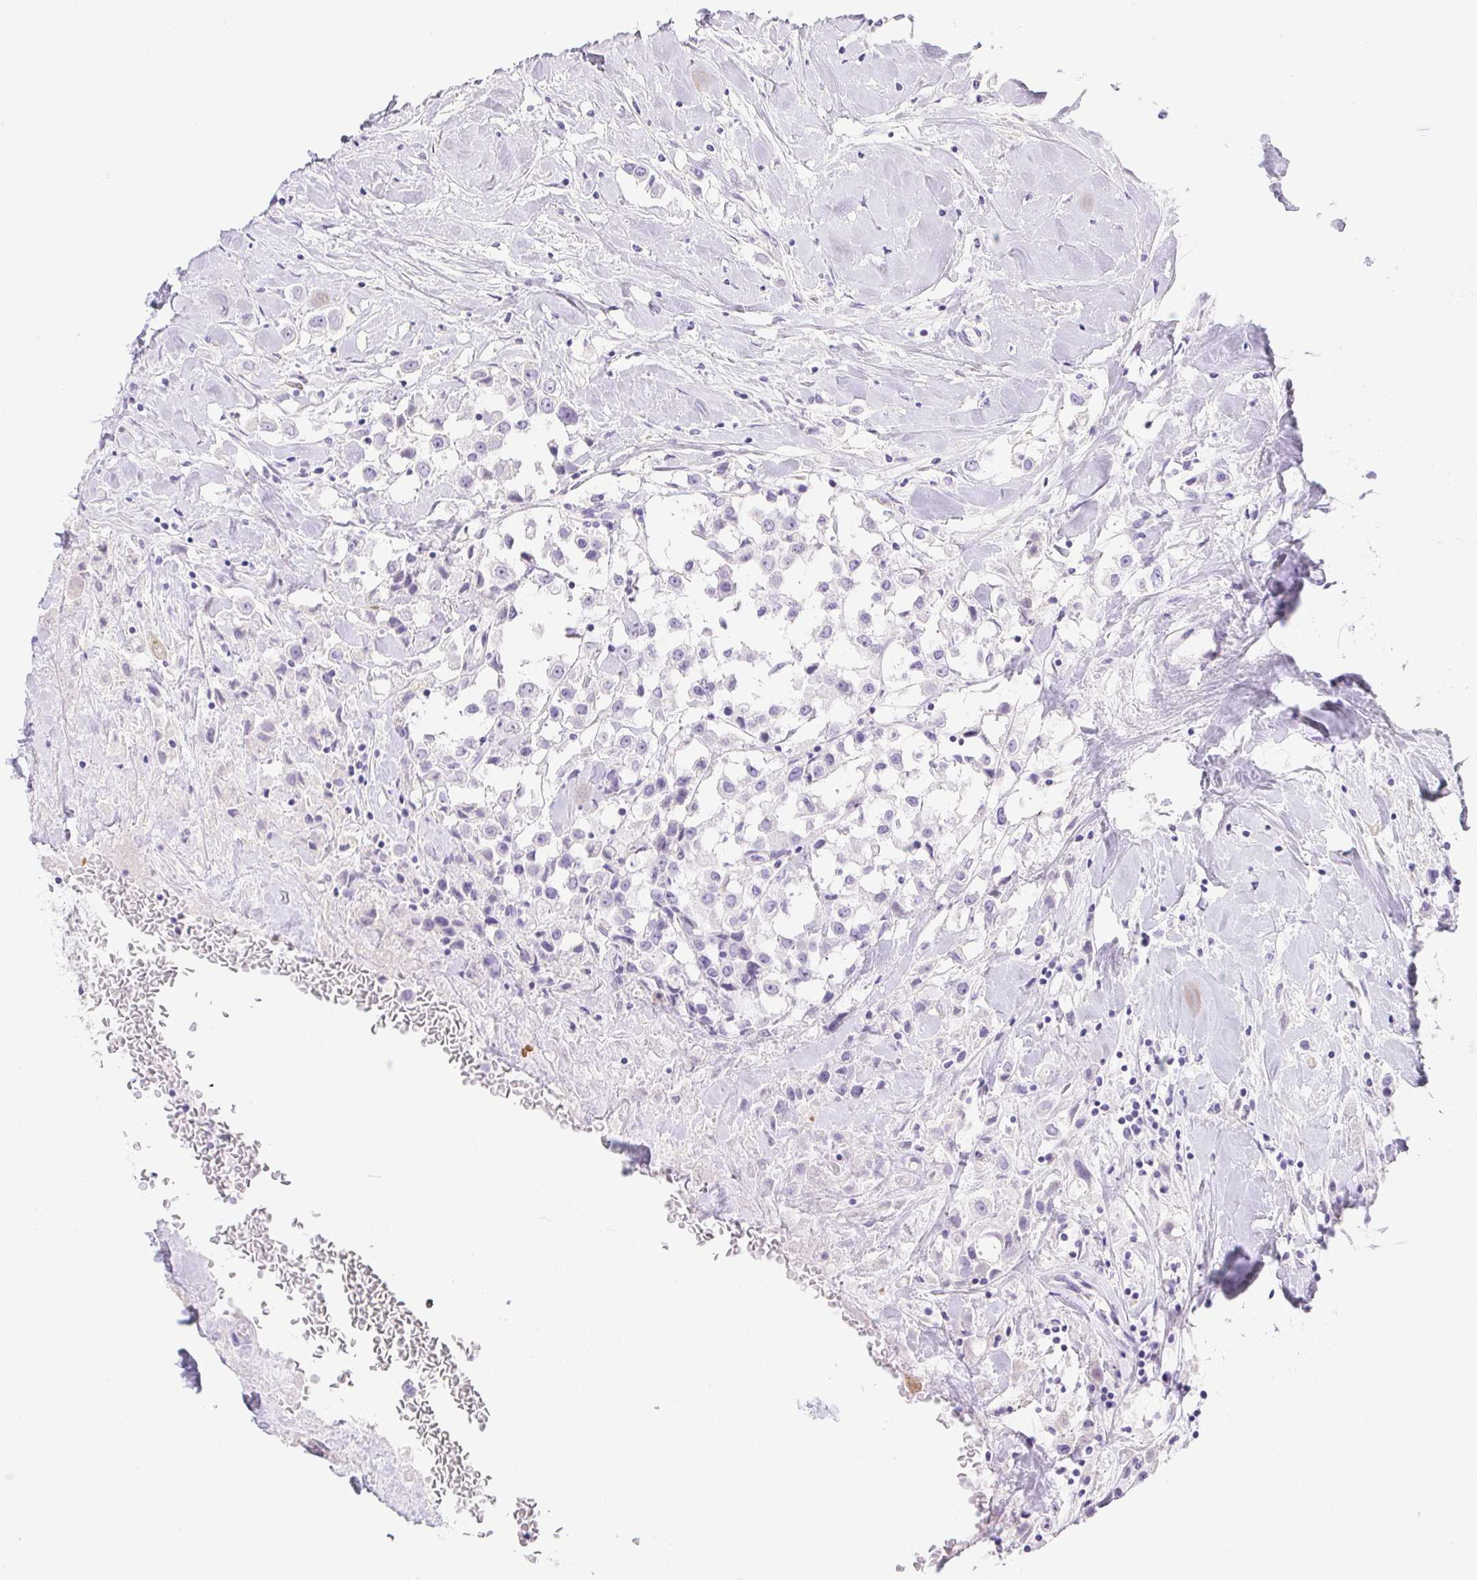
{"staining": {"intensity": "negative", "quantity": "none", "location": "none"}, "tissue": "breast cancer", "cell_type": "Tumor cells", "image_type": "cancer", "snomed": [{"axis": "morphology", "description": "Duct carcinoma"}, {"axis": "topography", "description": "Breast"}], "caption": "A micrograph of human breast cancer (intraductal carcinoma) is negative for staining in tumor cells.", "gene": "PNLIP", "patient": {"sex": "female", "age": 61}}